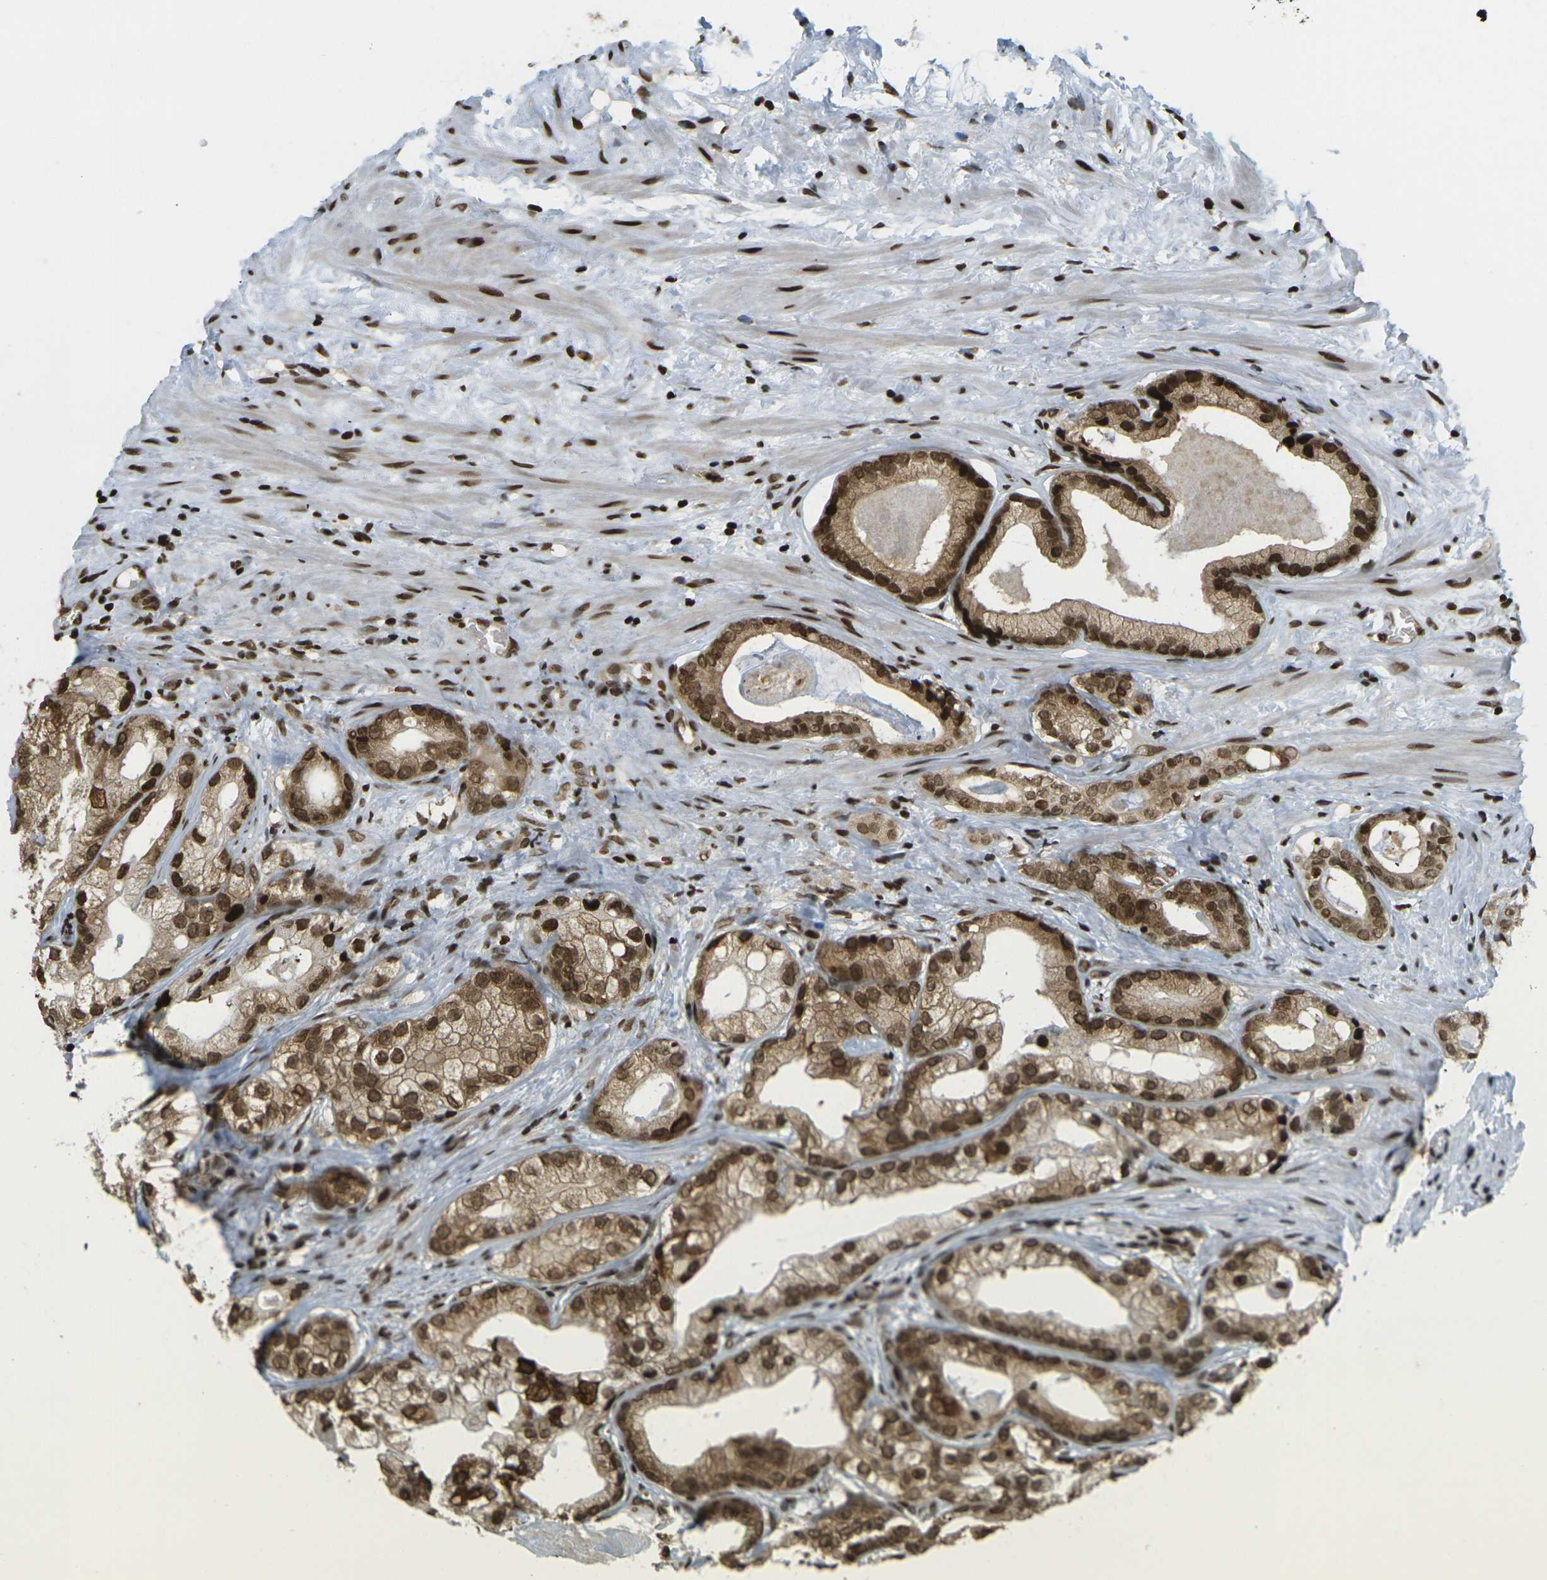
{"staining": {"intensity": "strong", "quantity": ">75%", "location": "cytoplasmic/membranous,nuclear"}, "tissue": "prostate cancer", "cell_type": "Tumor cells", "image_type": "cancer", "snomed": [{"axis": "morphology", "description": "Adenocarcinoma, Low grade"}, {"axis": "topography", "description": "Prostate"}], "caption": "Tumor cells show high levels of strong cytoplasmic/membranous and nuclear staining in about >75% of cells in human prostate cancer. The staining is performed using DAB (3,3'-diaminobenzidine) brown chromogen to label protein expression. The nuclei are counter-stained blue using hematoxylin.", "gene": "RUVBL2", "patient": {"sex": "male", "age": 59}}